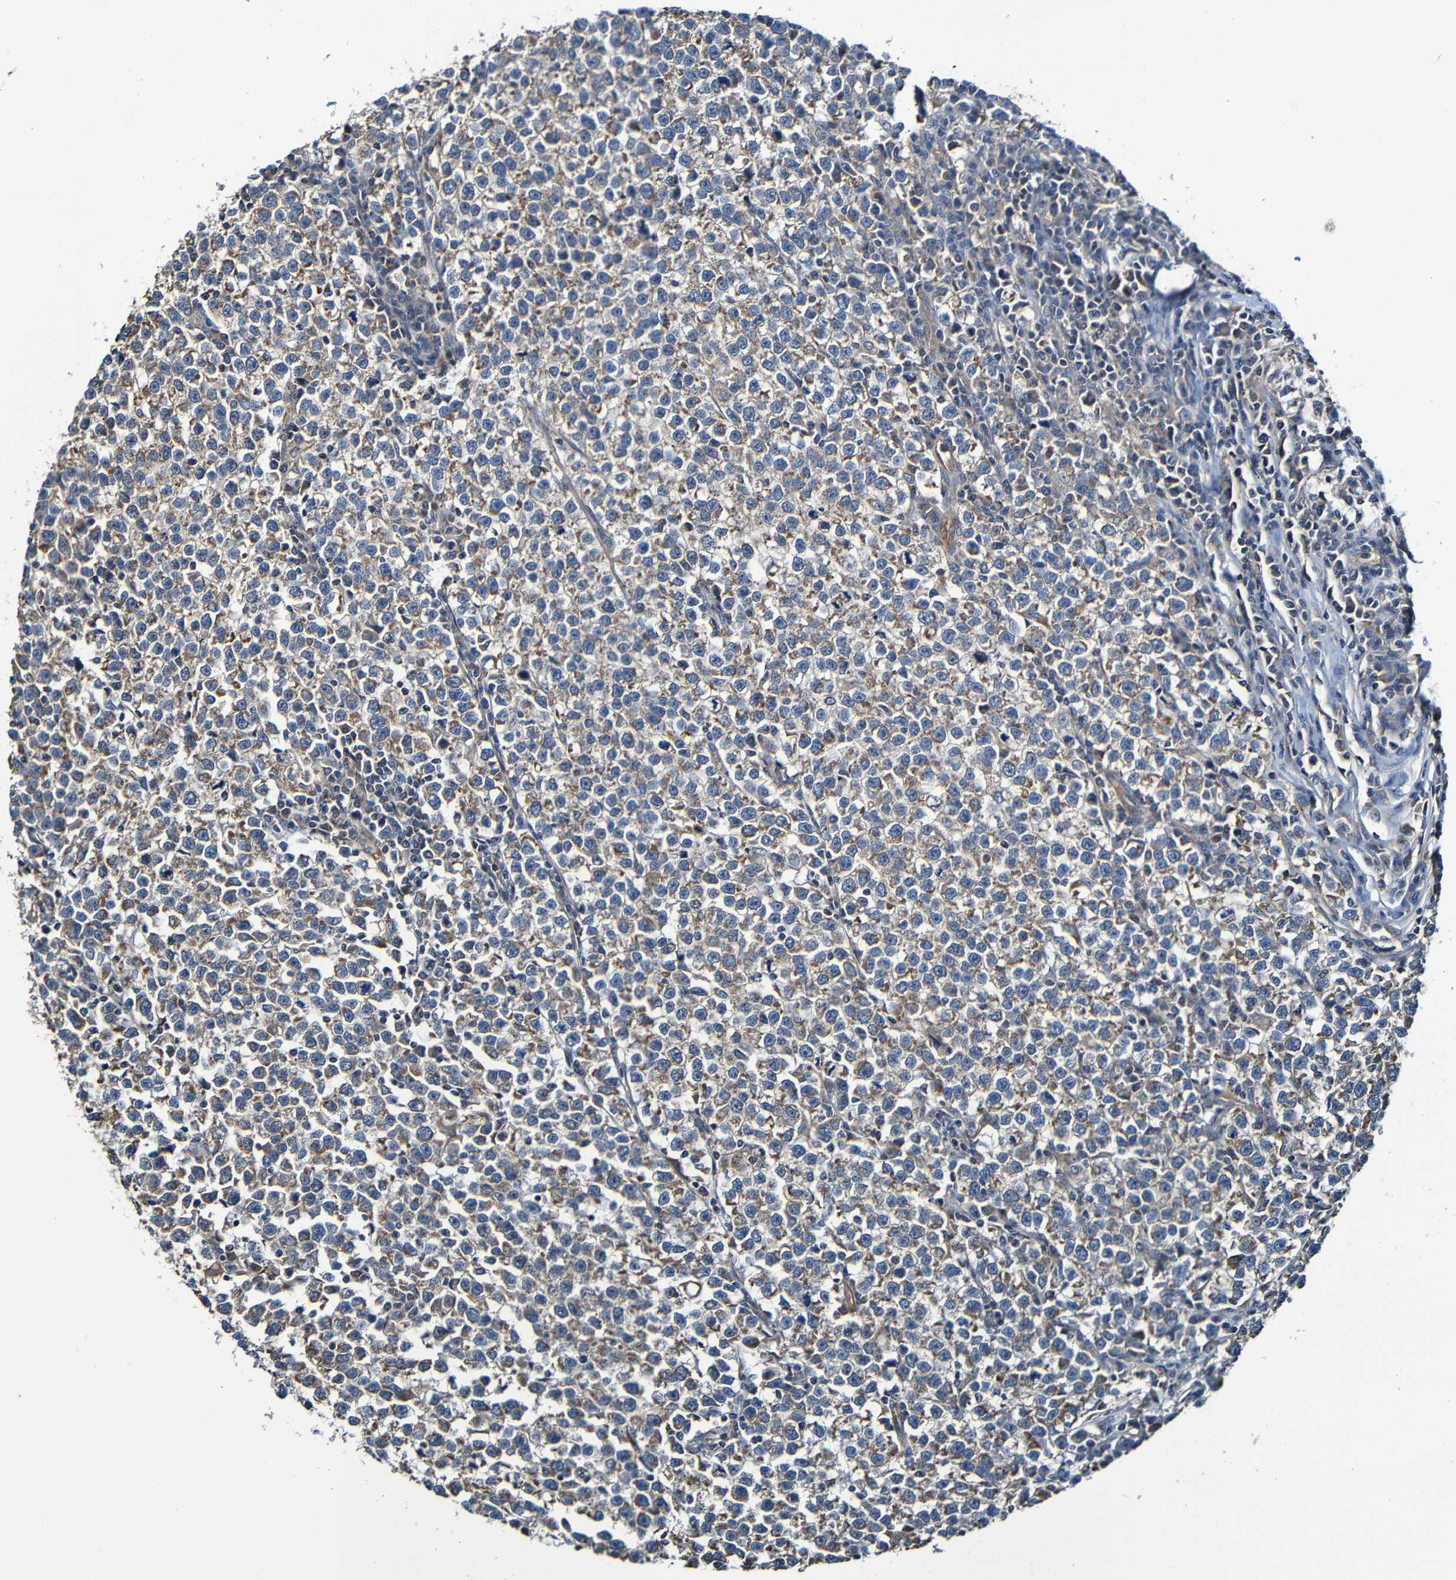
{"staining": {"intensity": "moderate", "quantity": "25%-75%", "location": "cytoplasmic/membranous"}, "tissue": "testis cancer", "cell_type": "Tumor cells", "image_type": "cancer", "snomed": [{"axis": "morphology", "description": "Normal tissue, NOS"}, {"axis": "morphology", "description": "Seminoma, NOS"}, {"axis": "topography", "description": "Testis"}], "caption": "This micrograph shows testis cancer (seminoma) stained with immunohistochemistry to label a protein in brown. The cytoplasmic/membranous of tumor cells show moderate positivity for the protein. Nuclei are counter-stained blue.", "gene": "ADAM15", "patient": {"sex": "male", "age": 43}}